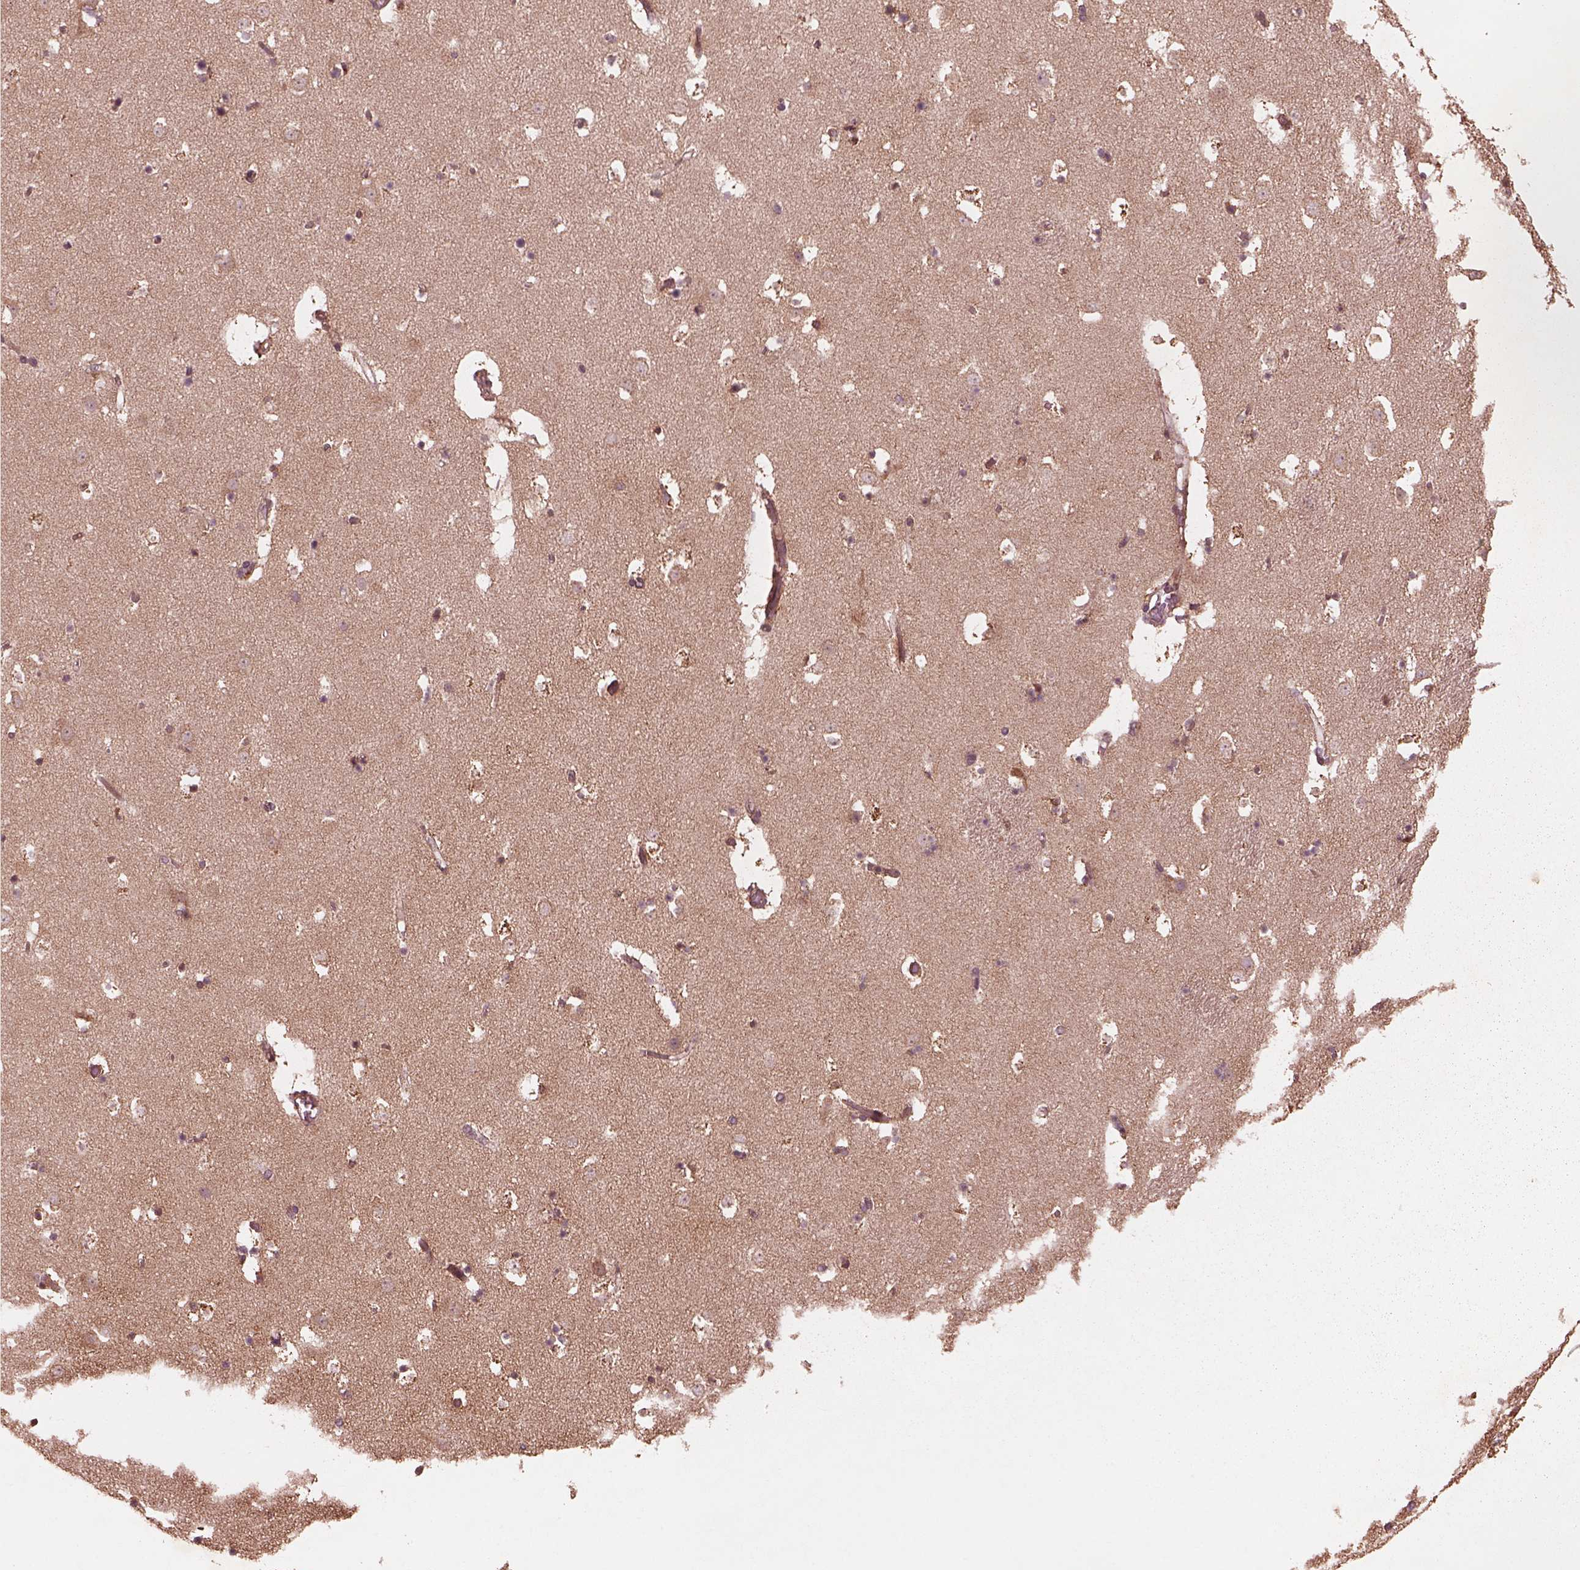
{"staining": {"intensity": "weak", "quantity": "<25%", "location": "cytoplasmic/membranous"}, "tissue": "caudate", "cell_type": "Glial cells", "image_type": "normal", "snomed": [{"axis": "morphology", "description": "Normal tissue, NOS"}, {"axis": "topography", "description": "Lateral ventricle wall"}], "caption": "Immunohistochemistry of benign human caudate exhibits no positivity in glial cells. (Stains: DAB immunohistochemistry with hematoxylin counter stain, Microscopy: brightfield microscopy at high magnification).", "gene": "PIK3R2", "patient": {"sex": "female", "age": 42}}